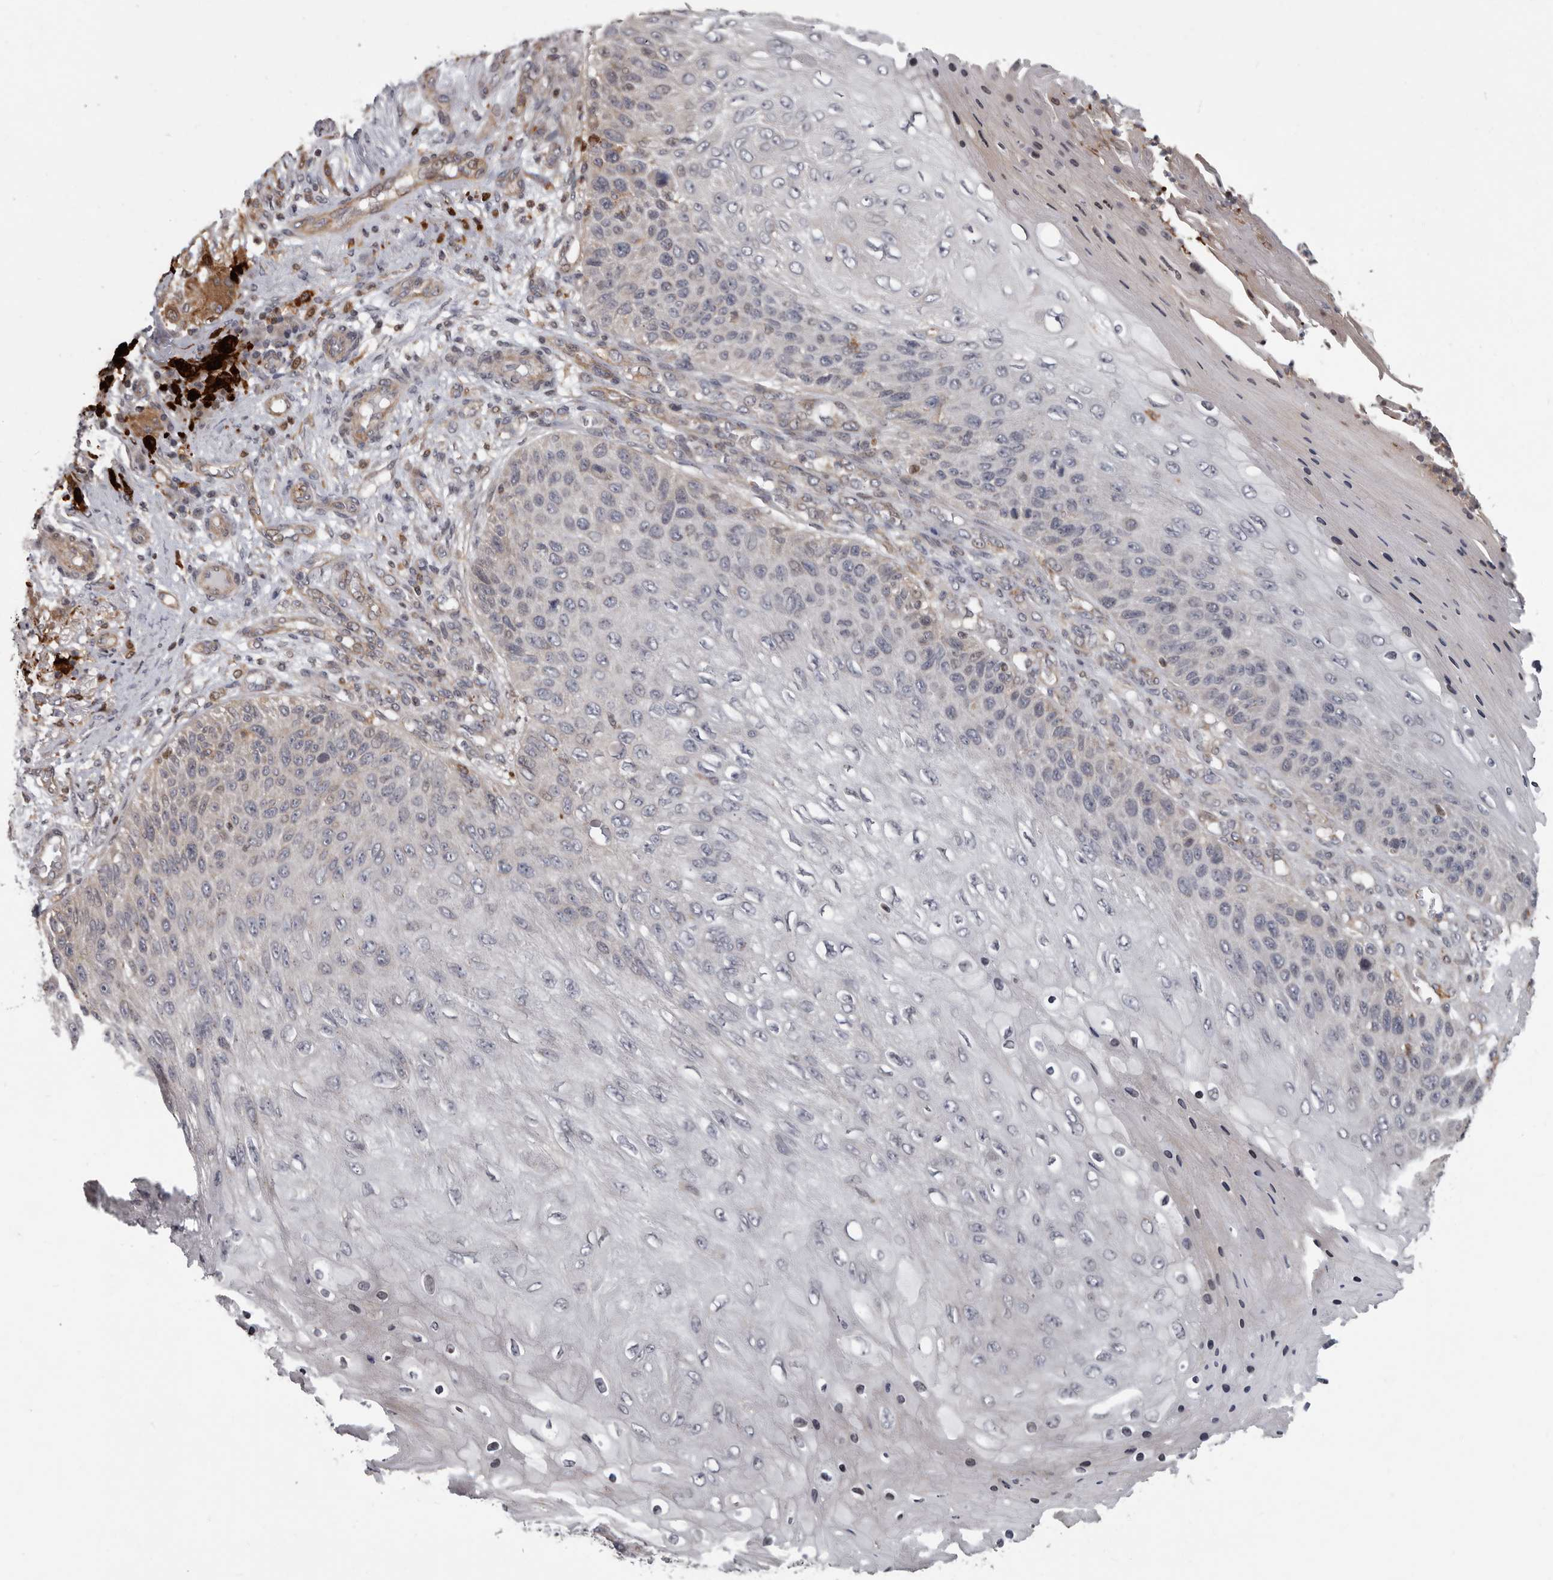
{"staining": {"intensity": "negative", "quantity": "none", "location": "none"}, "tissue": "skin cancer", "cell_type": "Tumor cells", "image_type": "cancer", "snomed": [{"axis": "morphology", "description": "Squamous cell carcinoma, NOS"}, {"axis": "topography", "description": "Skin"}], "caption": "This is an immunohistochemistry (IHC) micrograph of squamous cell carcinoma (skin). There is no expression in tumor cells.", "gene": "FGFR4", "patient": {"sex": "female", "age": 88}}